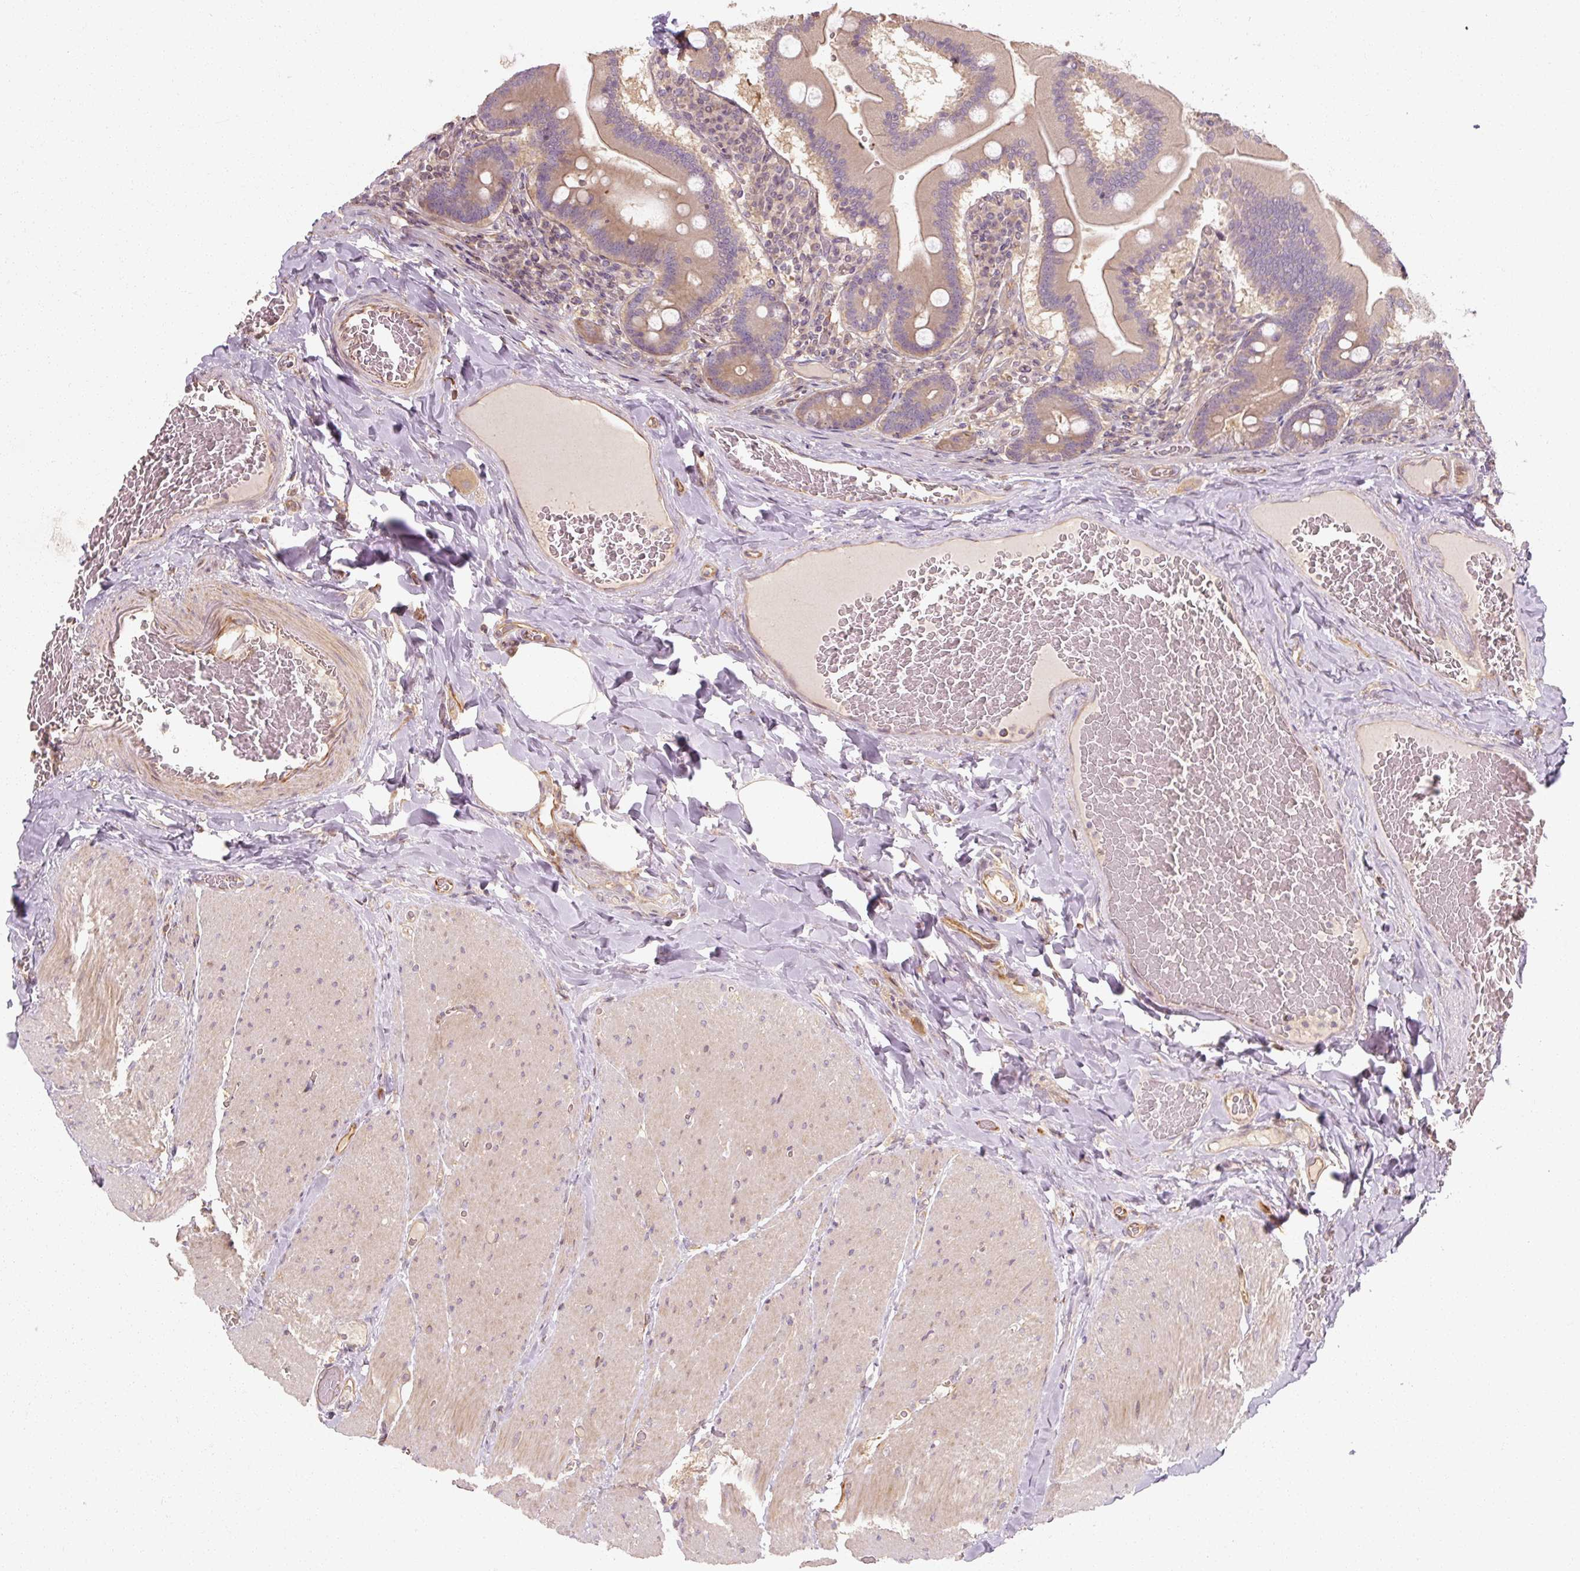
{"staining": {"intensity": "moderate", "quantity": ">75%", "location": "cytoplasmic/membranous"}, "tissue": "duodenum", "cell_type": "Glandular cells", "image_type": "normal", "snomed": [{"axis": "morphology", "description": "Normal tissue, NOS"}, {"axis": "topography", "description": "Duodenum"}], "caption": "Glandular cells demonstrate moderate cytoplasmic/membranous staining in about >75% of cells in normal duodenum.", "gene": "RB1CC1", "patient": {"sex": "female", "age": 62}}